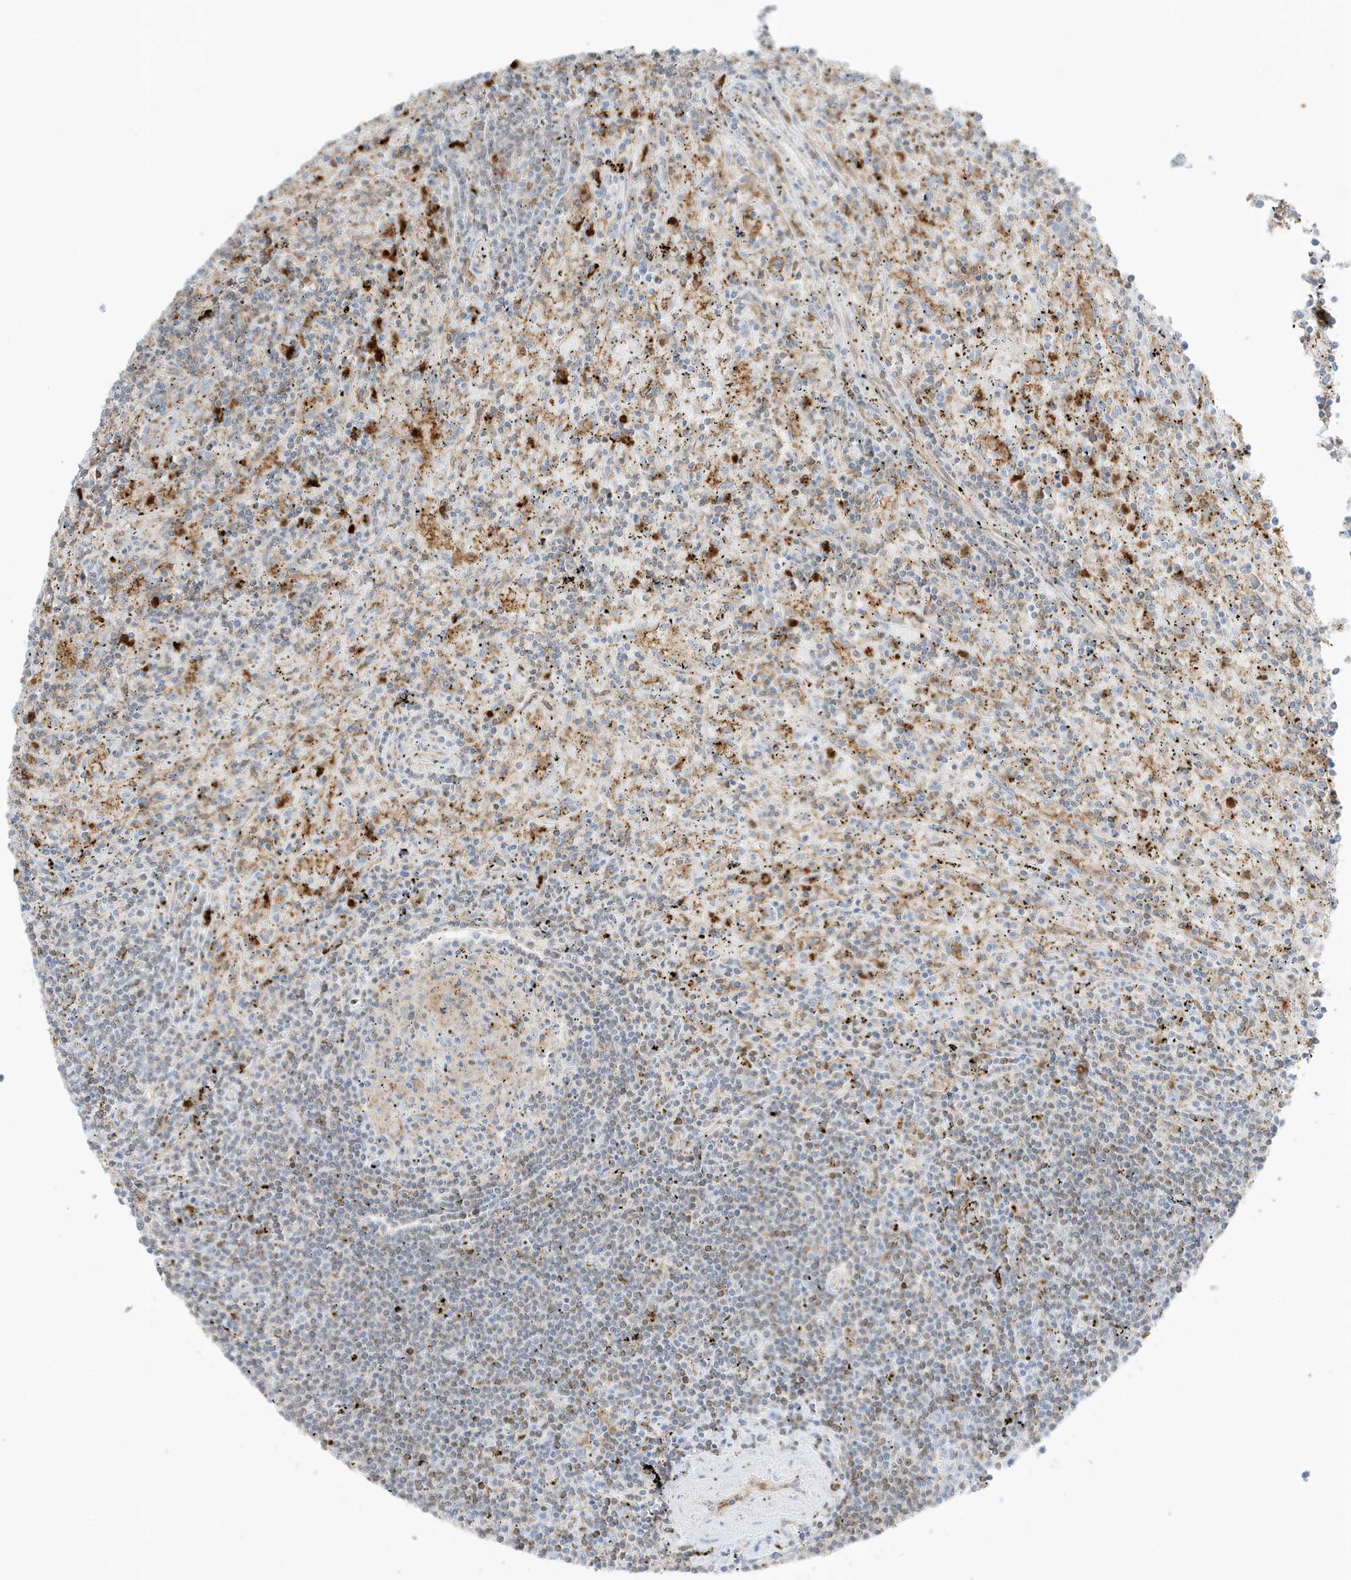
{"staining": {"intensity": "negative", "quantity": "none", "location": "none"}, "tissue": "lymphoma", "cell_type": "Tumor cells", "image_type": "cancer", "snomed": [{"axis": "morphology", "description": "Malignant lymphoma, non-Hodgkin's type, Low grade"}, {"axis": "topography", "description": "Spleen"}], "caption": "This is a image of immunohistochemistry (IHC) staining of malignant lymphoma, non-Hodgkin's type (low-grade), which shows no staining in tumor cells.", "gene": "GCA", "patient": {"sex": "male", "age": 76}}